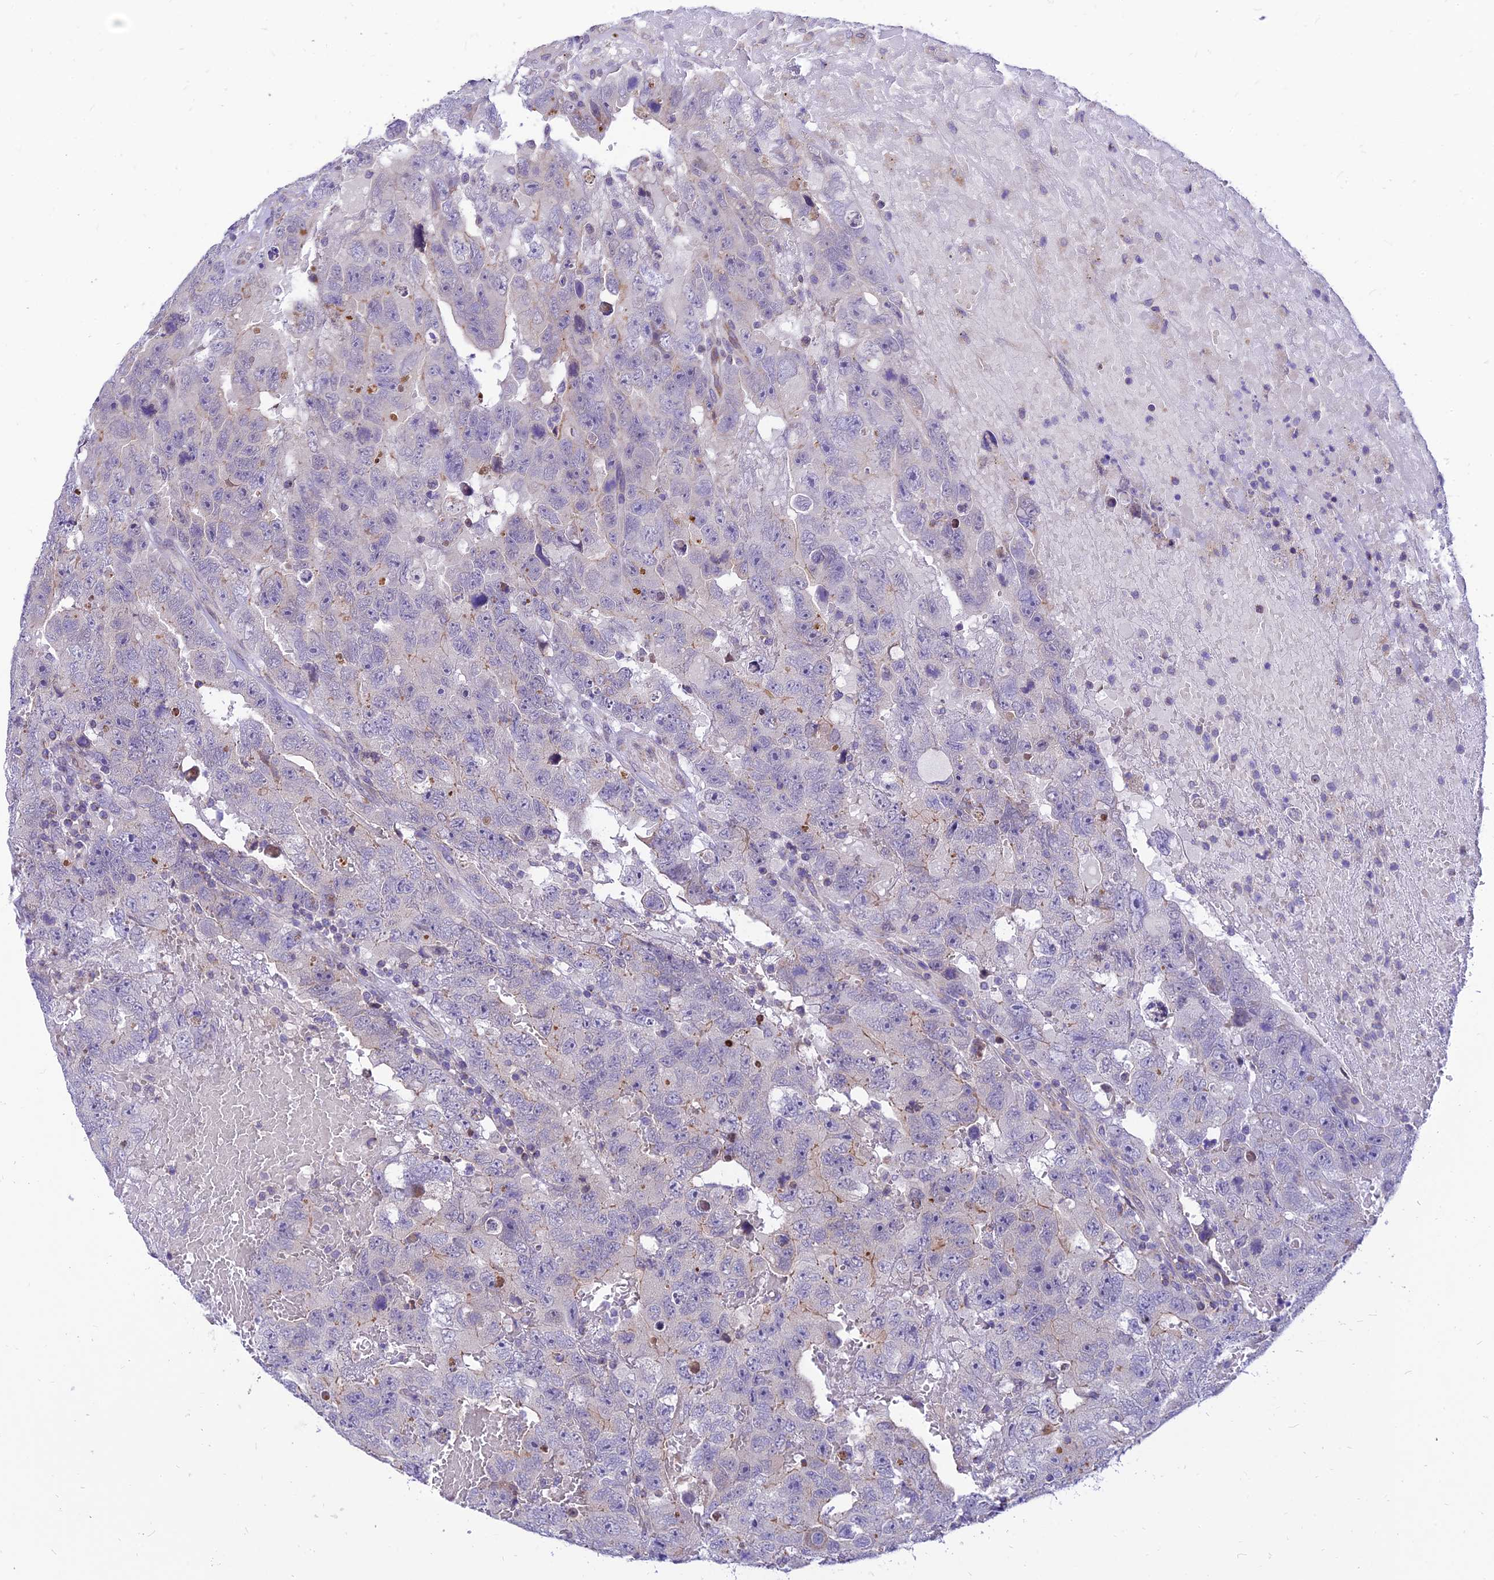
{"staining": {"intensity": "negative", "quantity": "none", "location": "none"}, "tissue": "testis cancer", "cell_type": "Tumor cells", "image_type": "cancer", "snomed": [{"axis": "morphology", "description": "Carcinoma, Embryonal, NOS"}, {"axis": "topography", "description": "Testis"}], "caption": "Embryonal carcinoma (testis) stained for a protein using IHC displays no expression tumor cells.", "gene": "C6orf132", "patient": {"sex": "male", "age": 45}}